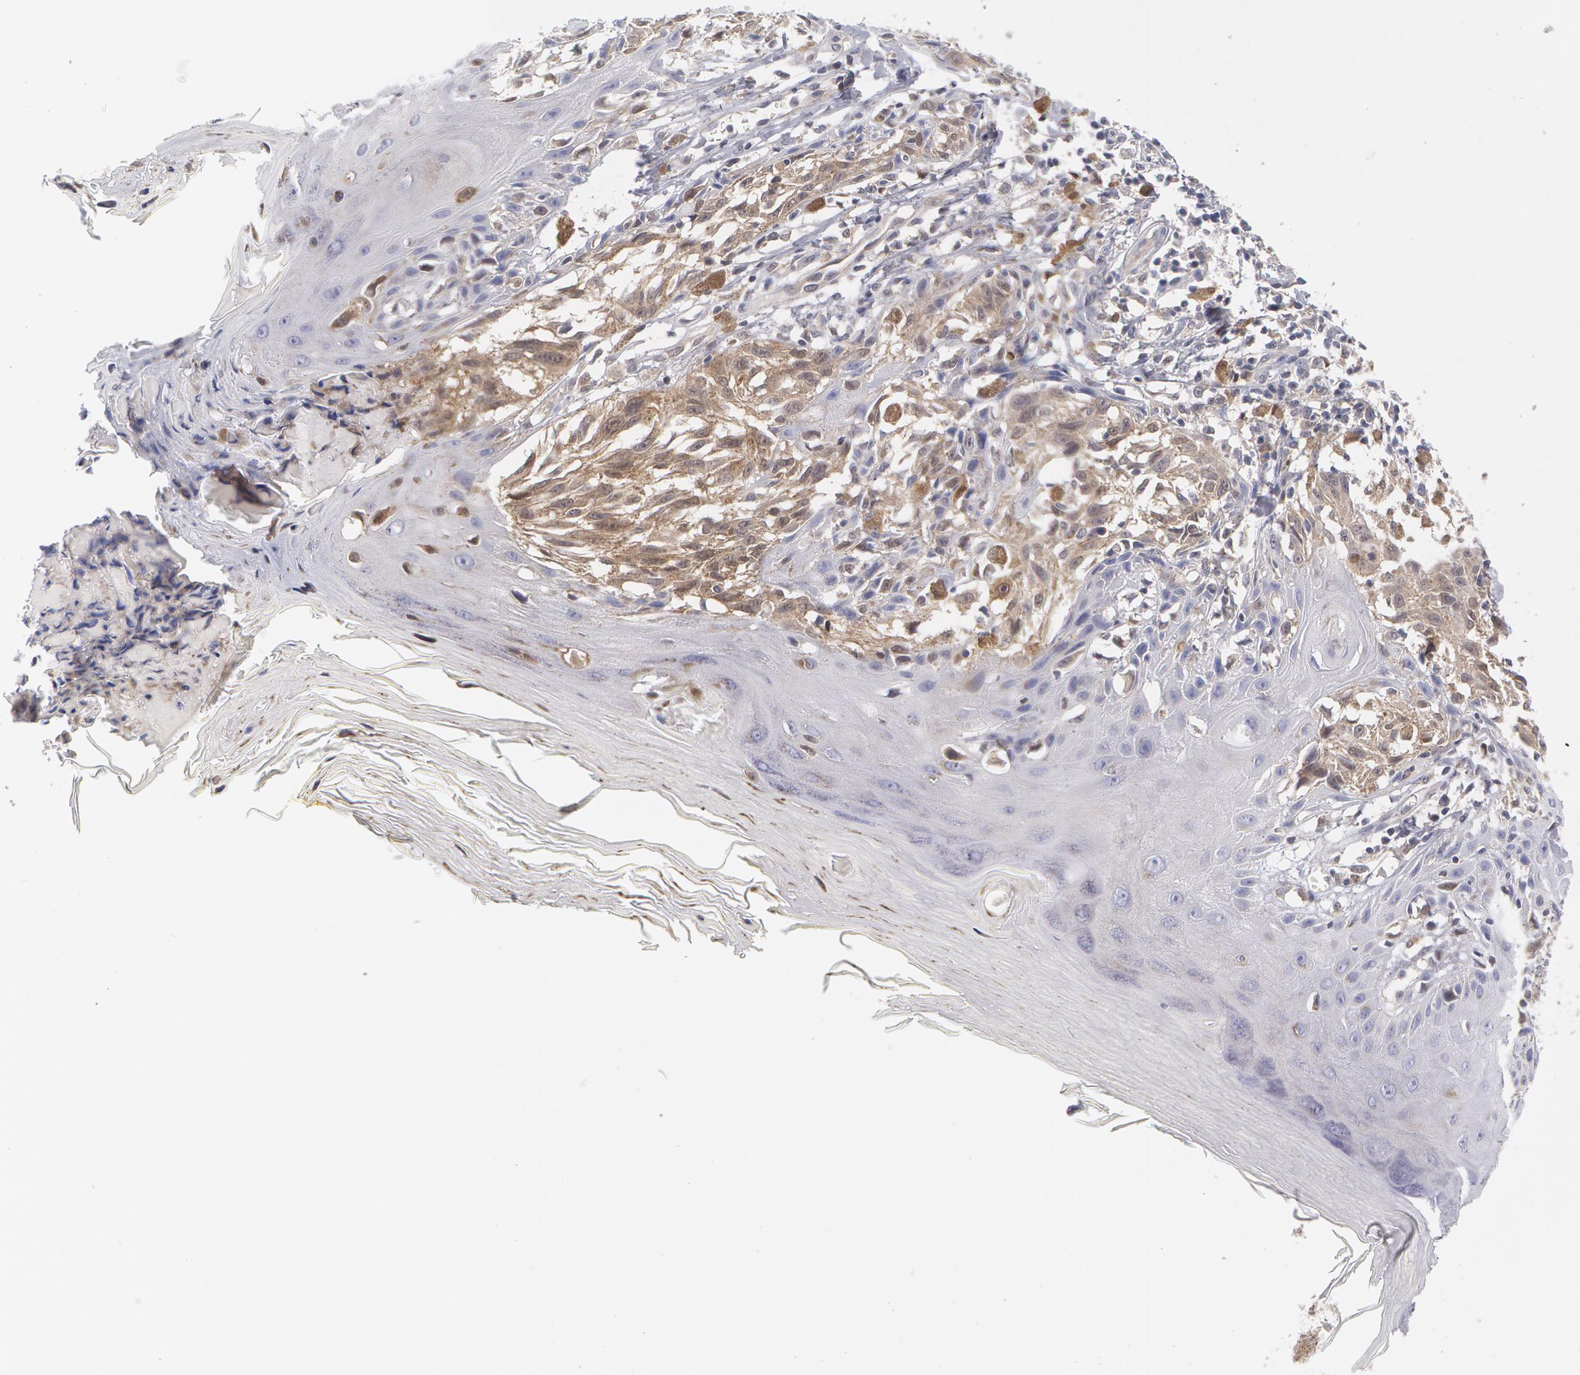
{"staining": {"intensity": "negative", "quantity": "none", "location": "none"}, "tissue": "melanoma", "cell_type": "Tumor cells", "image_type": "cancer", "snomed": [{"axis": "morphology", "description": "Malignant melanoma, NOS"}, {"axis": "topography", "description": "Skin"}], "caption": "Immunohistochemistry photomicrograph of melanoma stained for a protein (brown), which exhibits no expression in tumor cells. (Brightfield microscopy of DAB (3,3'-diaminobenzidine) IHC at high magnification).", "gene": "TXNRD1", "patient": {"sex": "female", "age": 77}}